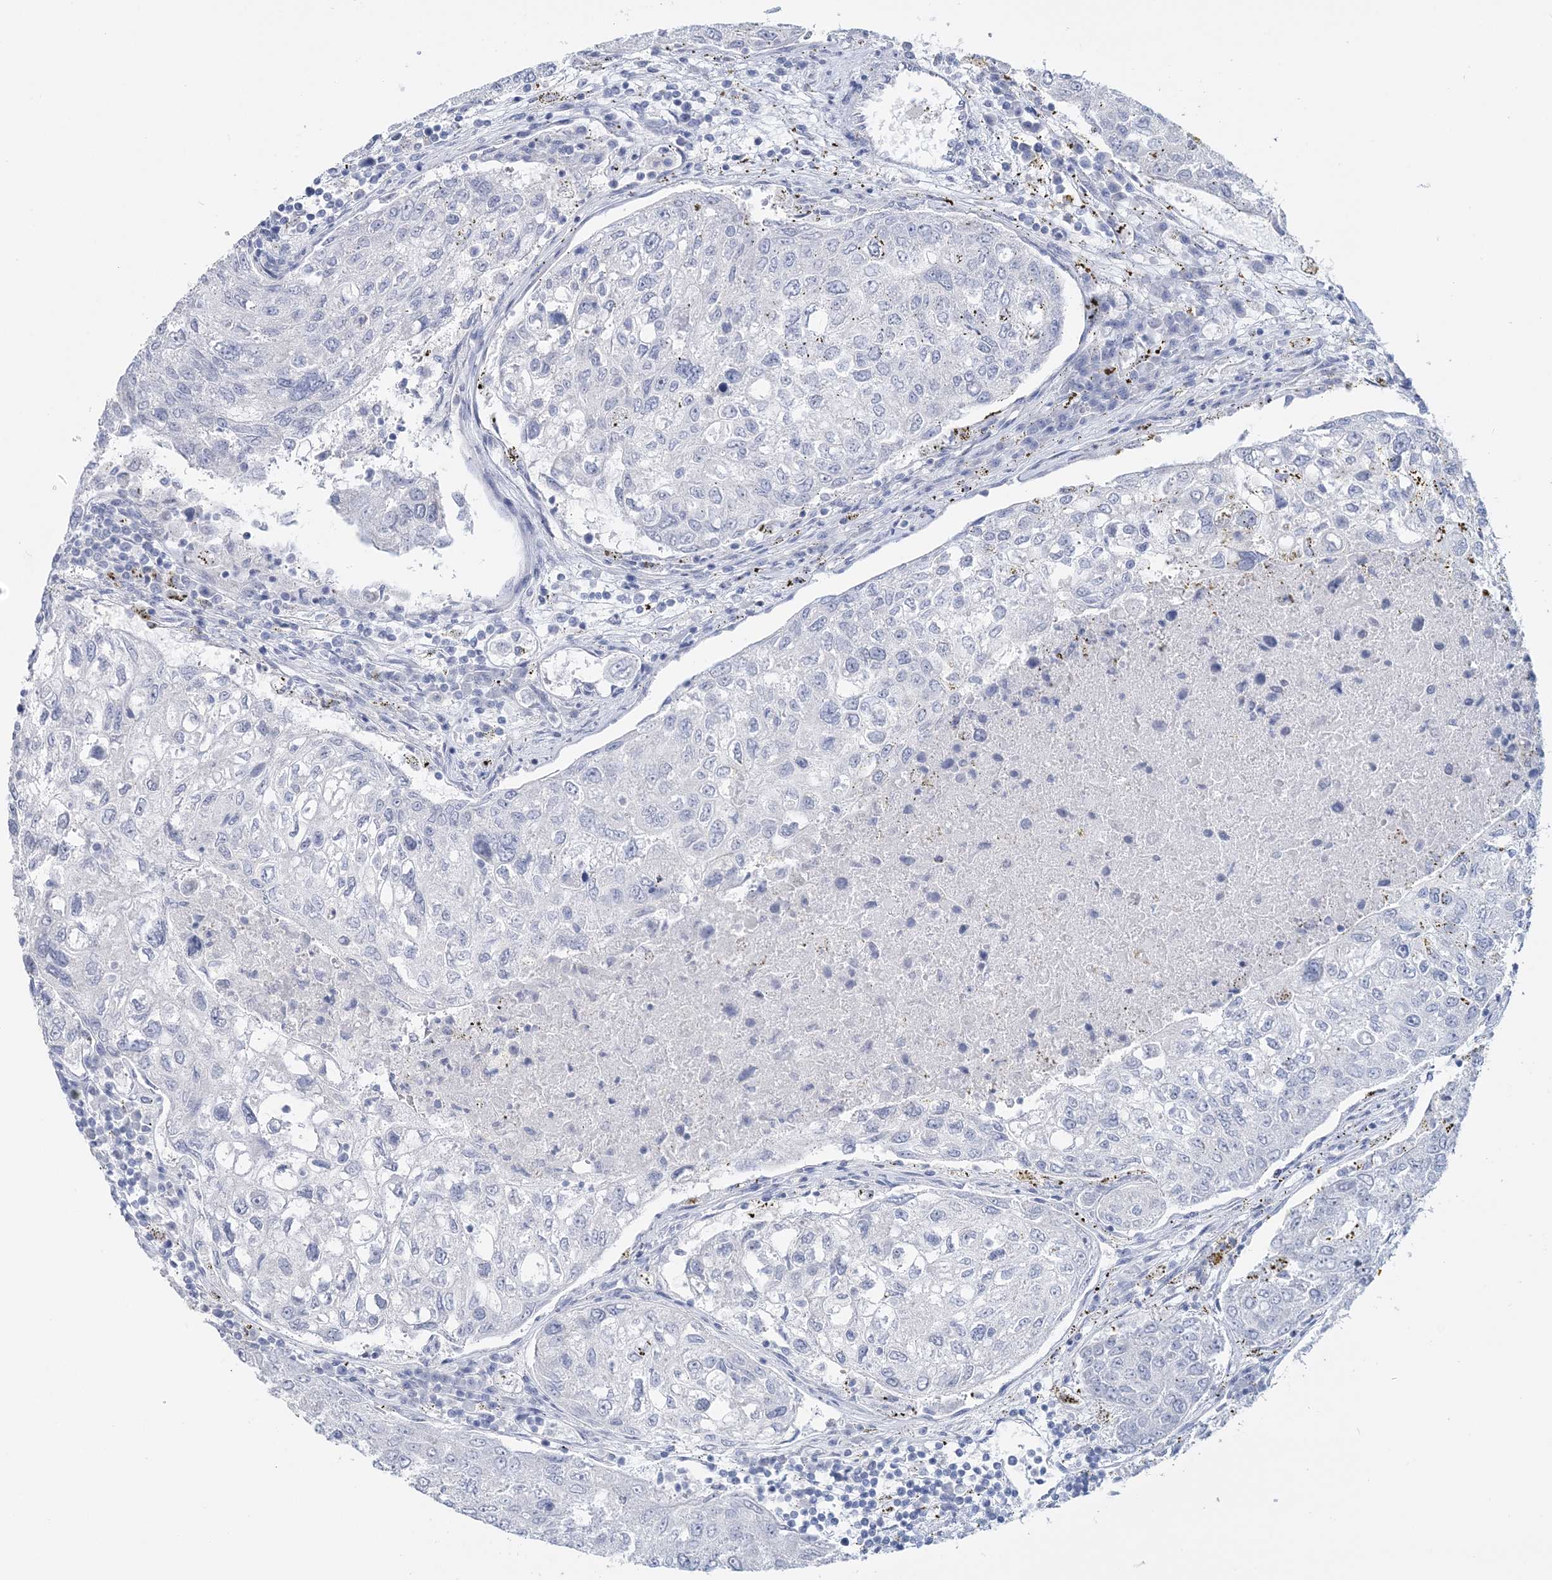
{"staining": {"intensity": "negative", "quantity": "none", "location": "none"}, "tissue": "urothelial cancer", "cell_type": "Tumor cells", "image_type": "cancer", "snomed": [{"axis": "morphology", "description": "Urothelial carcinoma, High grade"}, {"axis": "topography", "description": "Lymph node"}, {"axis": "topography", "description": "Urinary bladder"}], "caption": "Immunohistochemistry (IHC) image of high-grade urothelial carcinoma stained for a protein (brown), which displays no positivity in tumor cells.", "gene": "CYP3A4", "patient": {"sex": "male", "age": 51}}